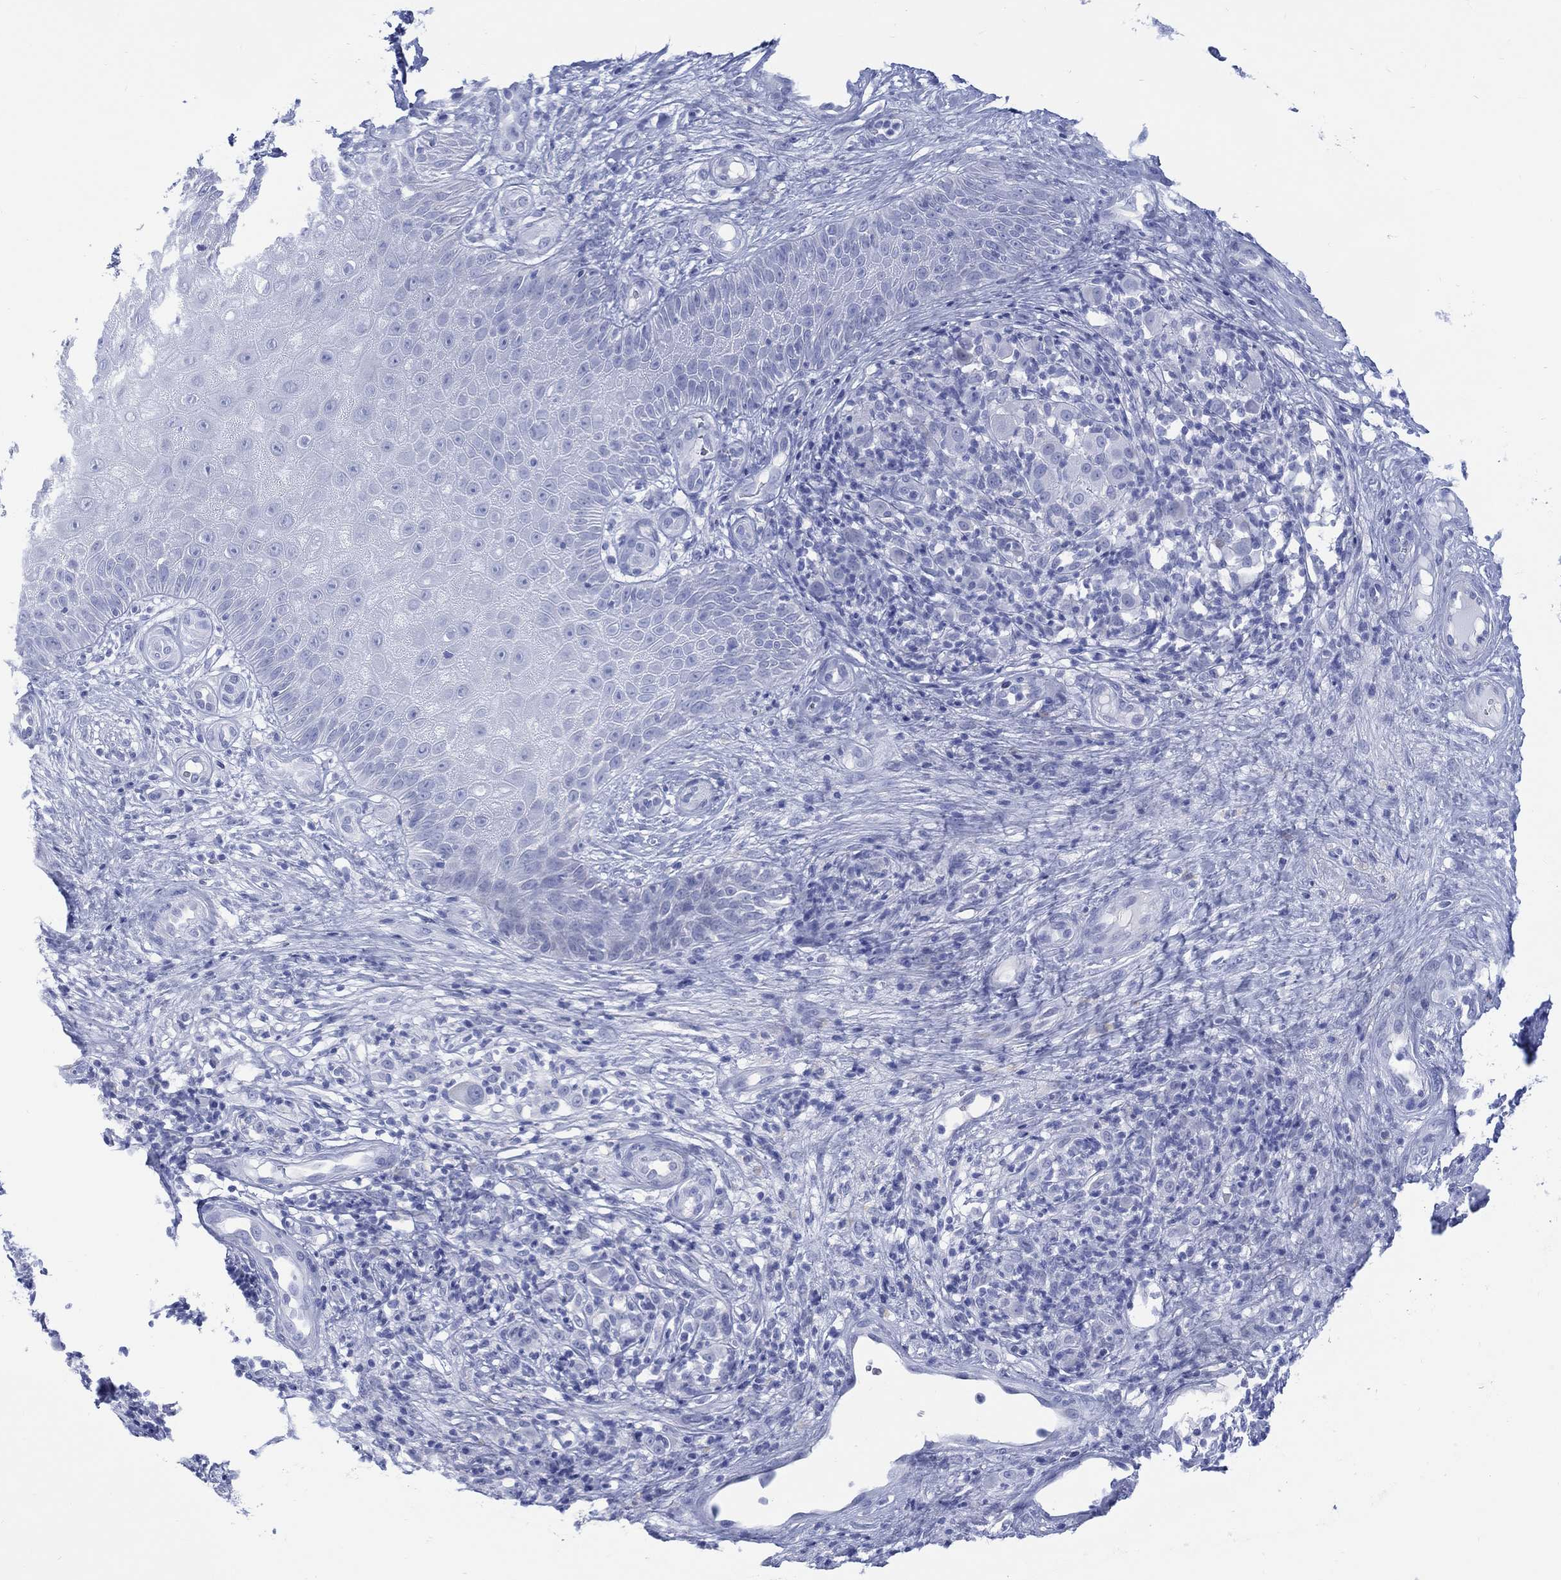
{"staining": {"intensity": "negative", "quantity": "none", "location": "none"}, "tissue": "melanoma", "cell_type": "Tumor cells", "image_type": "cancer", "snomed": [{"axis": "morphology", "description": "Malignant melanoma, NOS"}, {"axis": "topography", "description": "Skin"}], "caption": "Immunohistochemical staining of human melanoma exhibits no significant expression in tumor cells.", "gene": "LRRD1", "patient": {"sex": "female", "age": 87}}